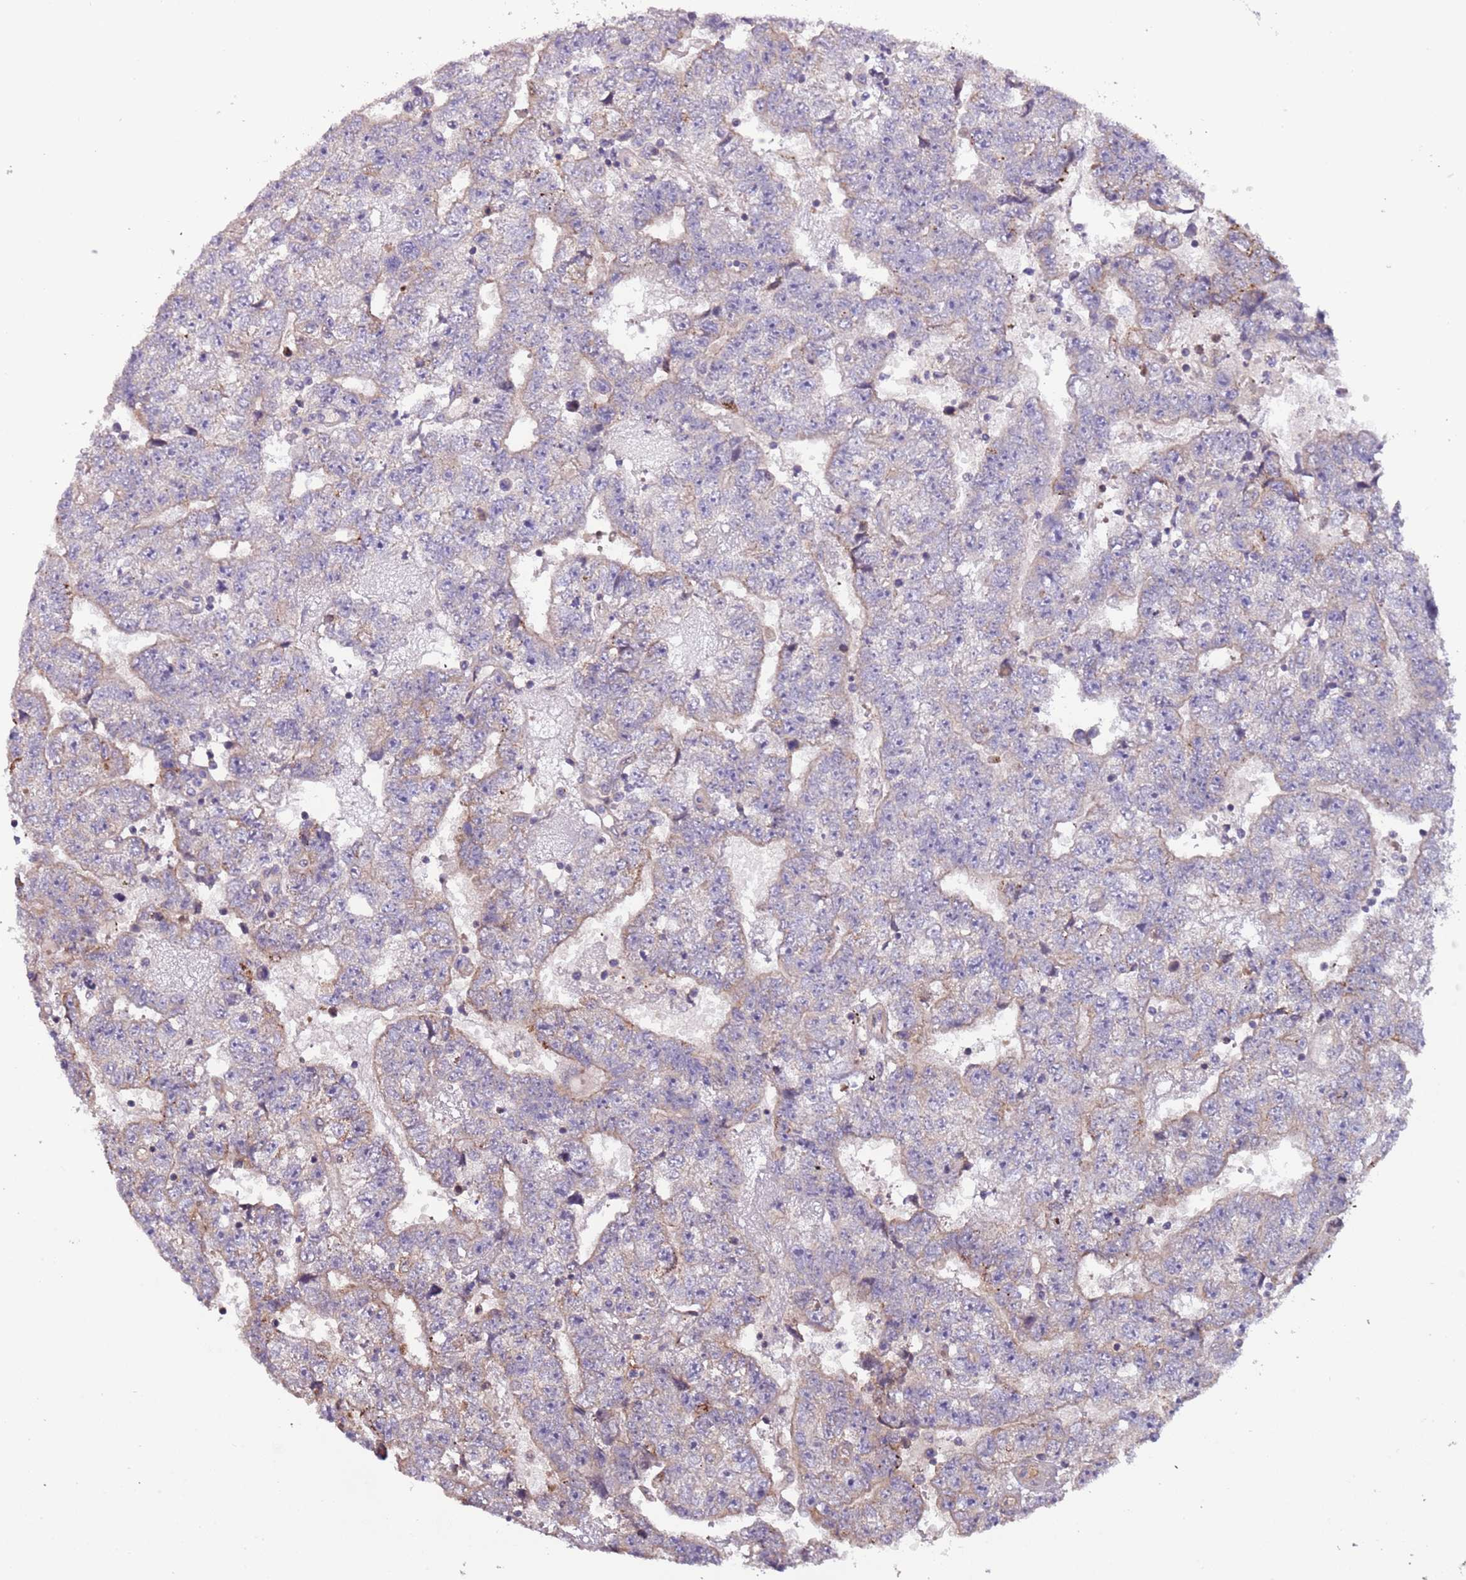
{"staining": {"intensity": "weak", "quantity": "<25%", "location": "cytoplasmic/membranous"}, "tissue": "testis cancer", "cell_type": "Tumor cells", "image_type": "cancer", "snomed": [{"axis": "morphology", "description": "Carcinoma, Embryonal, NOS"}, {"axis": "topography", "description": "Testis"}], "caption": "Photomicrograph shows no protein staining in tumor cells of testis cancer (embryonal carcinoma) tissue. Nuclei are stained in blue.", "gene": "LAMB4", "patient": {"sex": "male", "age": 25}}